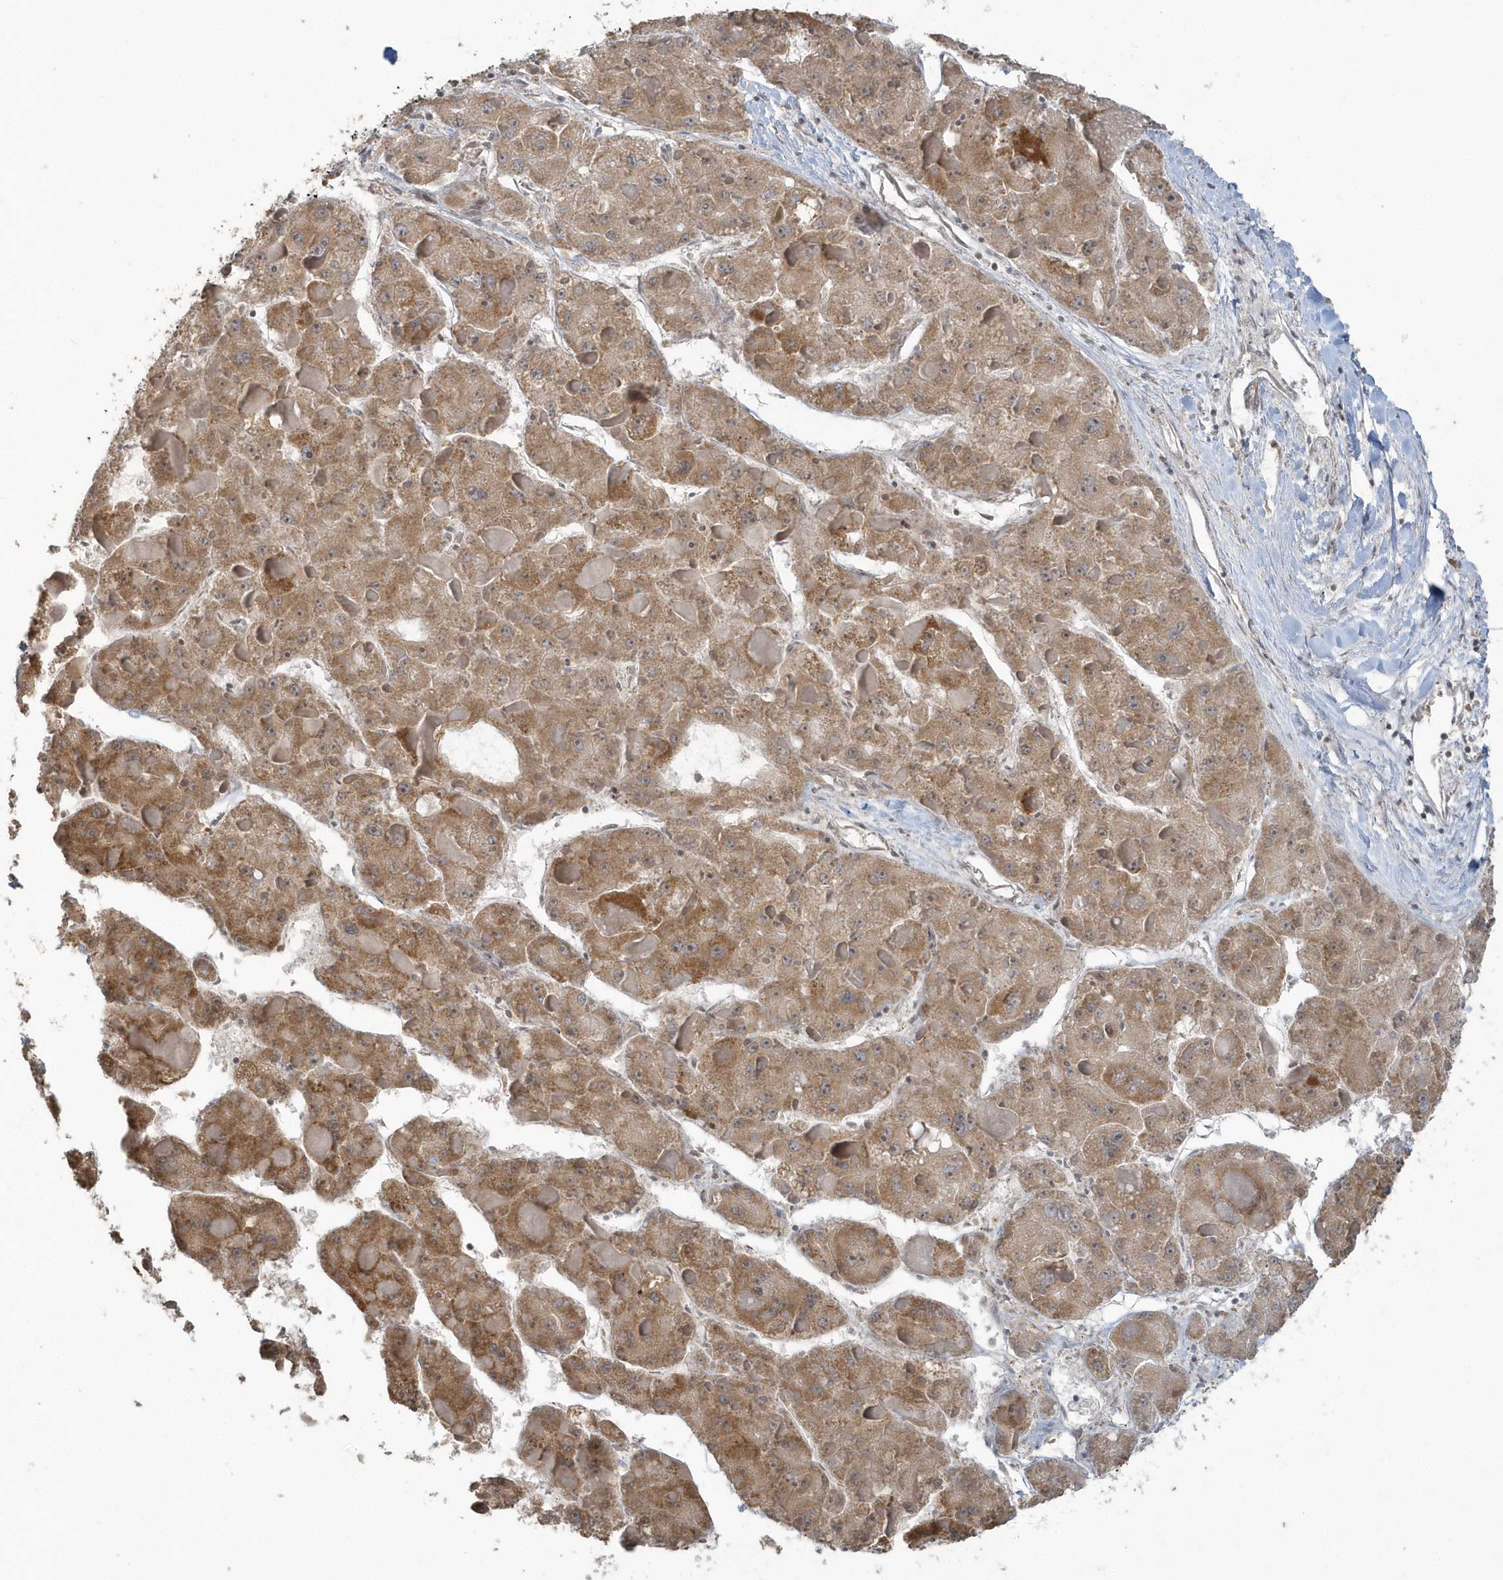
{"staining": {"intensity": "moderate", "quantity": ">75%", "location": "cytoplasmic/membranous"}, "tissue": "liver cancer", "cell_type": "Tumor cells", "image_type": "cancer", "snomed": [{"axis": "morphology", "description": "Carcinoma, Hepatocellular, NOS"}, {"axis": "topography", "description": "Liver"}], "caption": "Moderate cytoplasmic/membranous staining is identified in about >75% of tumor cells in hepatocellular carcinoma (liver).", "gene": "STIM2", "patient": {"sex": "female", "age": 73}}